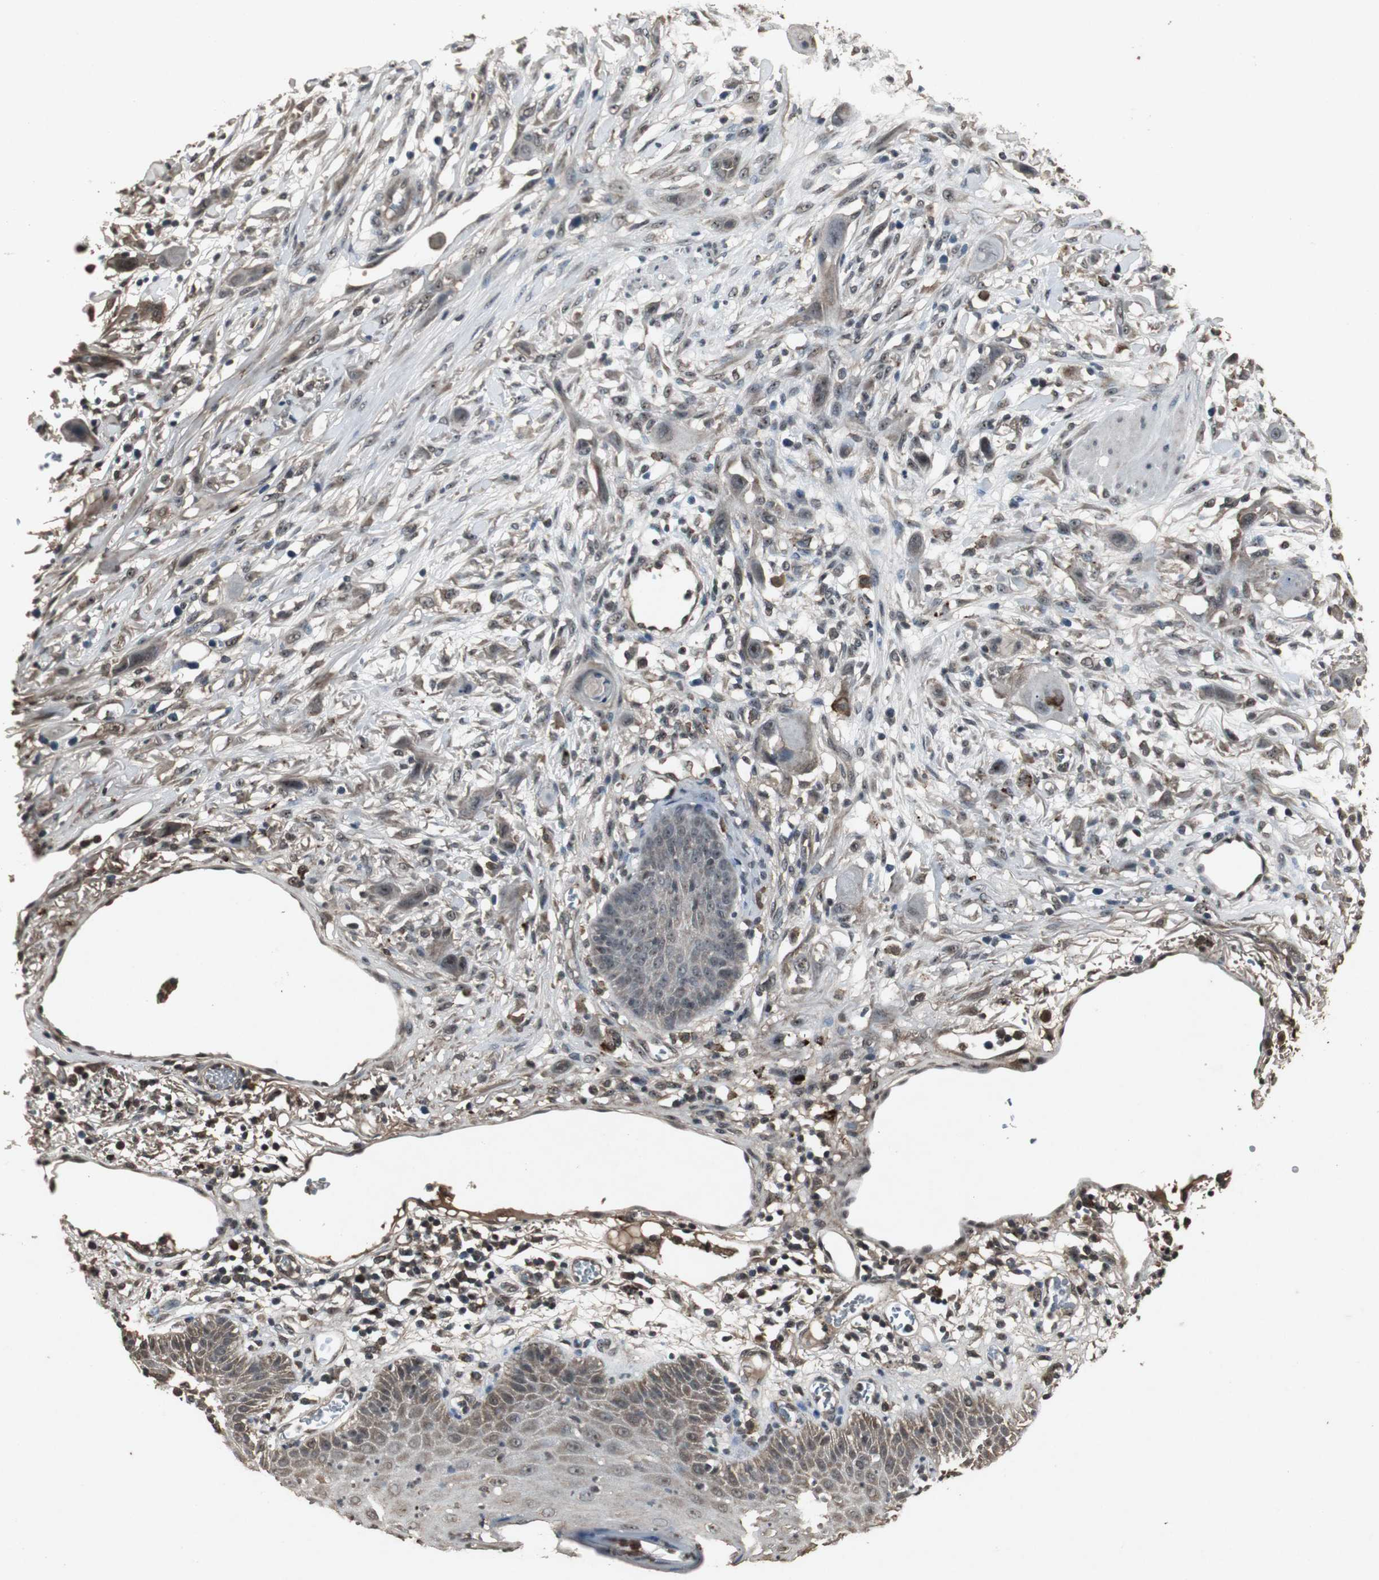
{"staining": {"intensity": "weak", "quantity": ">75%", "location": "cytoplasmic/membranous,nuclear"}, "tissue": "skin cancer", "cell_type": "Tumor cells", "image_type": "cancer", "snomed": [{"axis": "morphology", "description": "Normal tissue, NOS"}, {"axis": "morphology", "description": "Squamous cell carcinoma, NOS"}, {"axis": "topography", "description": "Skin"}], "caption": "Immunohistochemical staining of skin squamous cell carcinoma reveals low levels of weak cytoplasmic/membranous and nuclear protein staining in about >75% of tumor cells.", "gene": "EMX1", "patient": {"sex": "female", "age": 59}}